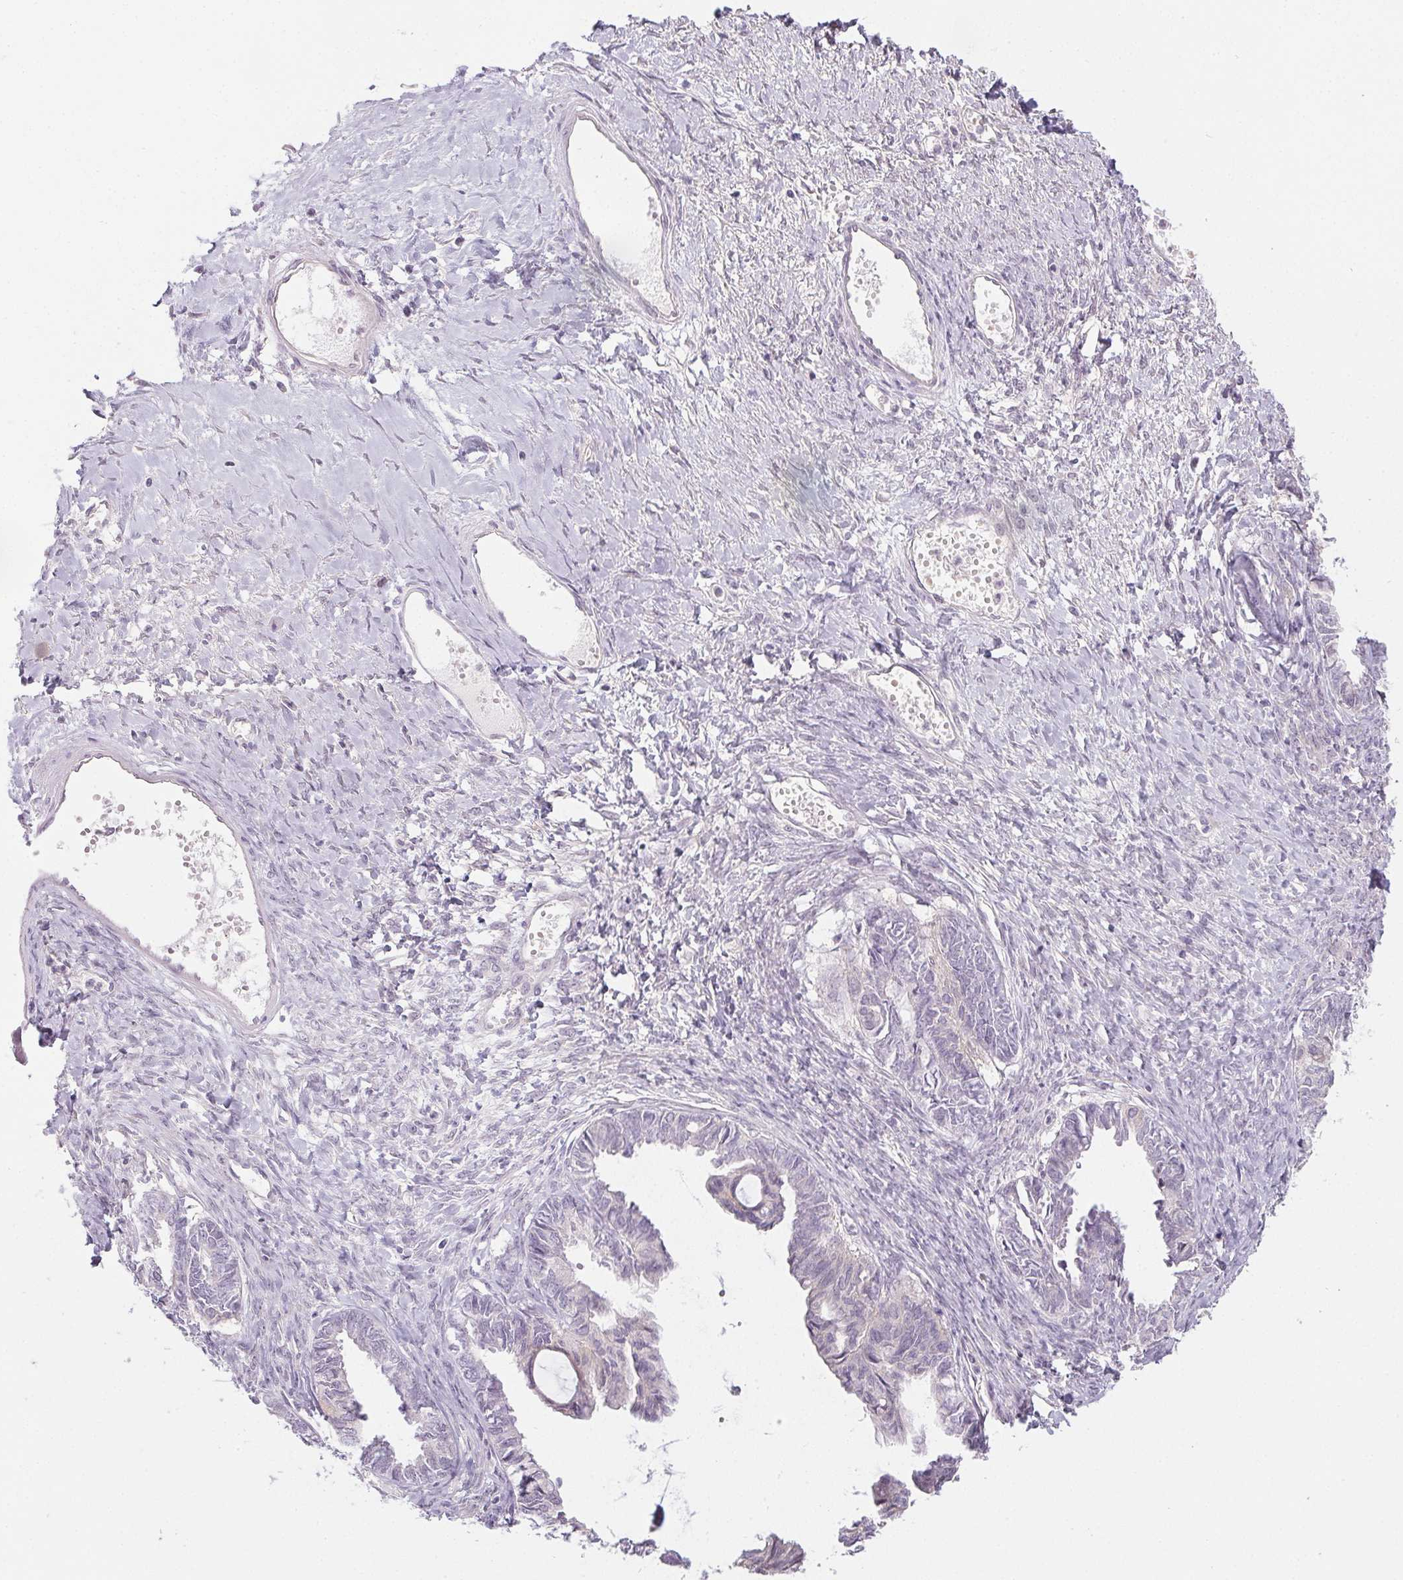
{"staining": {"intensity": "negative", "quantity": "none", "location": "none"}, "tissue": "ovarian cancer", "cell_type": "Tumor cells", "image_type": "cancer", "snomed": [{"axis": "morphology", "description": "Cystadenocarcinoma, mucinous, NOS"}, {"axis": "topography", "description": "Ovary"}], "caption": "Immunohistochemical staining of ovarian cancer (mucinous cystadenocarcinoma) exhibits no significant expression in tumor cells. (Brightfield microscopy of DAB immunohistochemistry (IHC) at high magnification).", "gene": "CTCFL", "patient": {"sex": "female", "age": 61}}